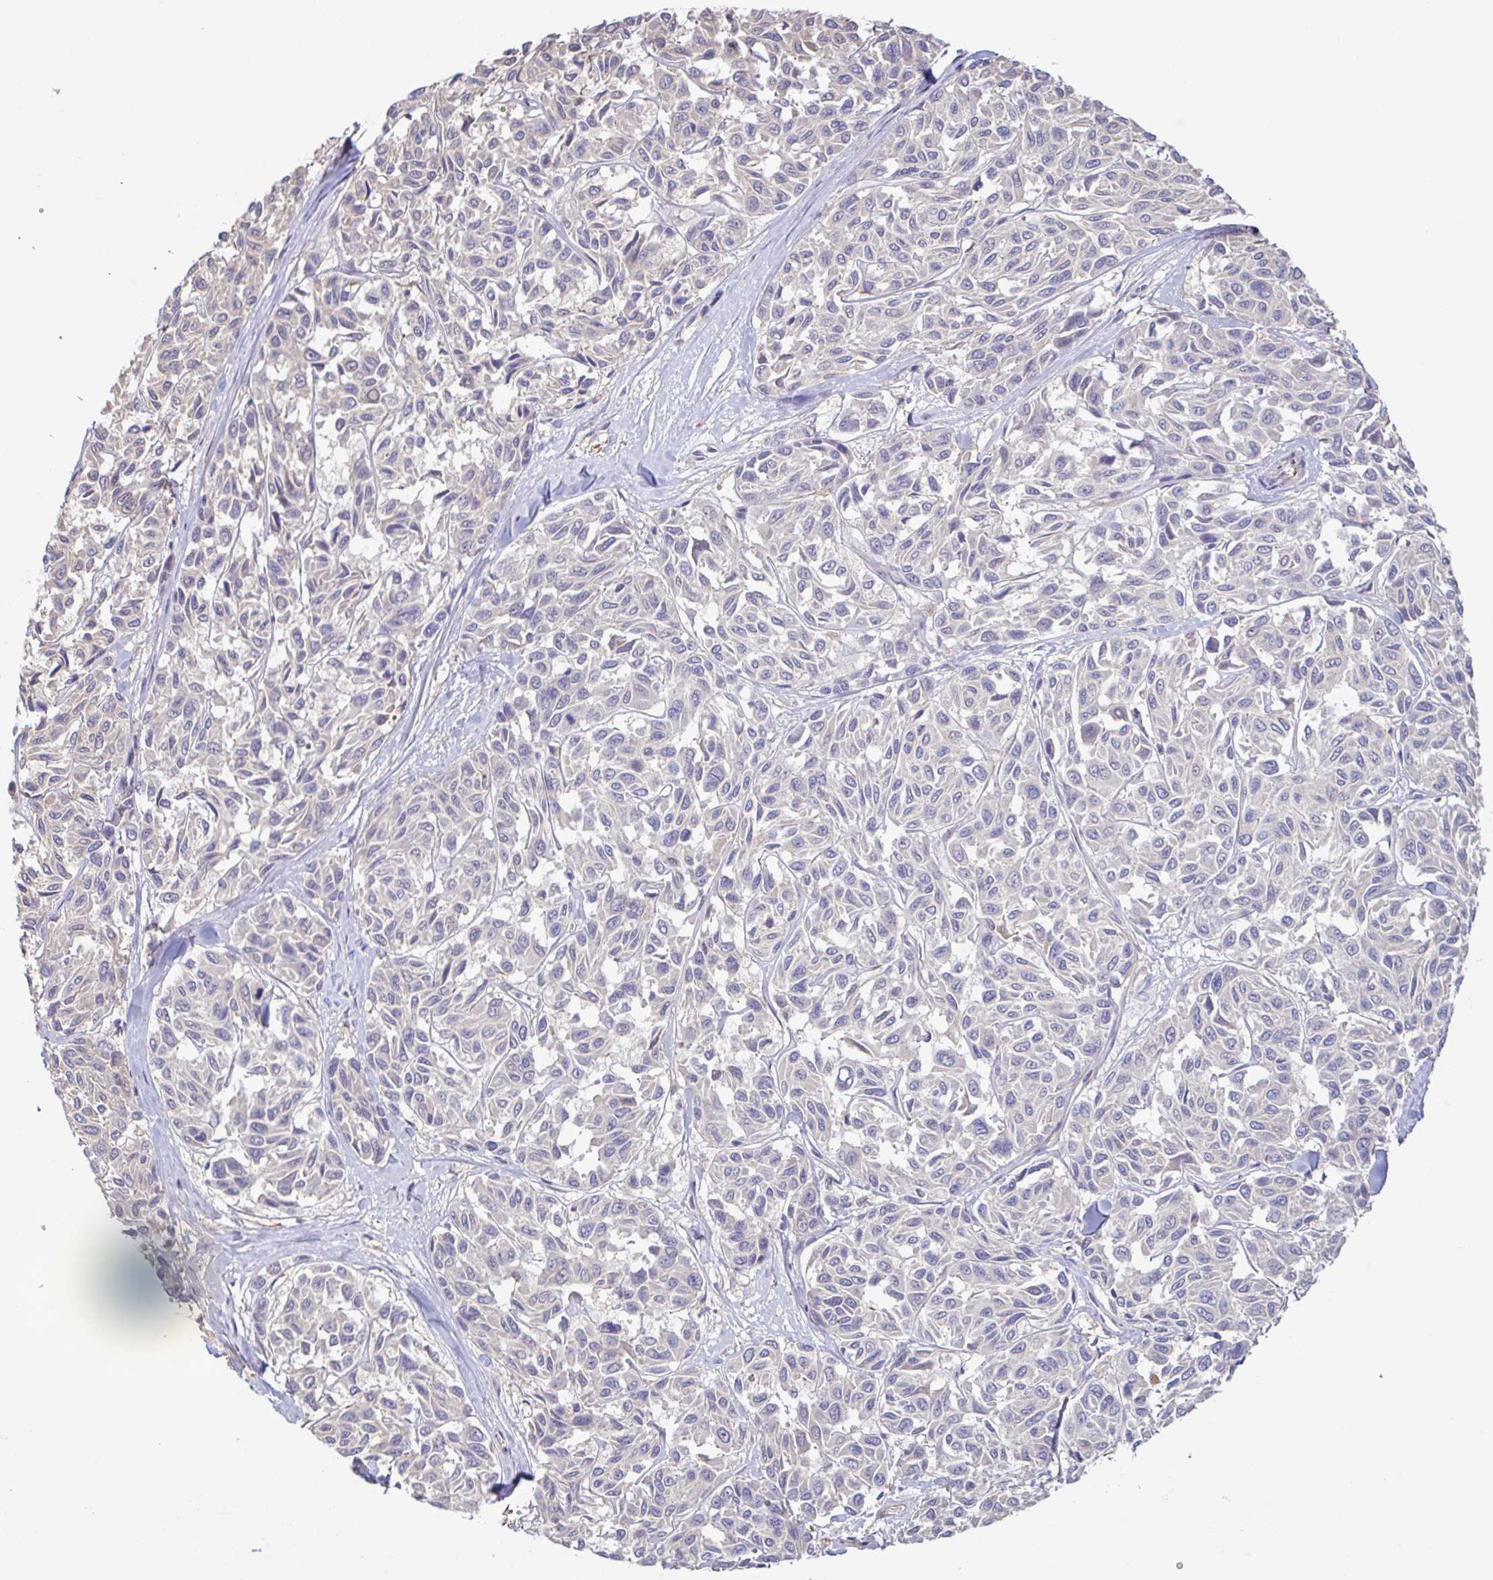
{"staining": {"intensity": "negative", "quantity": "none", "location": "none"}, "tissue": "melanoma", "cell_type": "Tumor cells", "image_type": "cancer", "snomed": [{"axis": "morphology", "description": "Malignant melanoma, NOS"}, {"axis": "topography", "description": "Skin"}], "caption": "Image shows no significant protein expression in tumor cells of melanoma.", "gene": "PLCD4", "patient": {"sex": "female", "age": 66}}